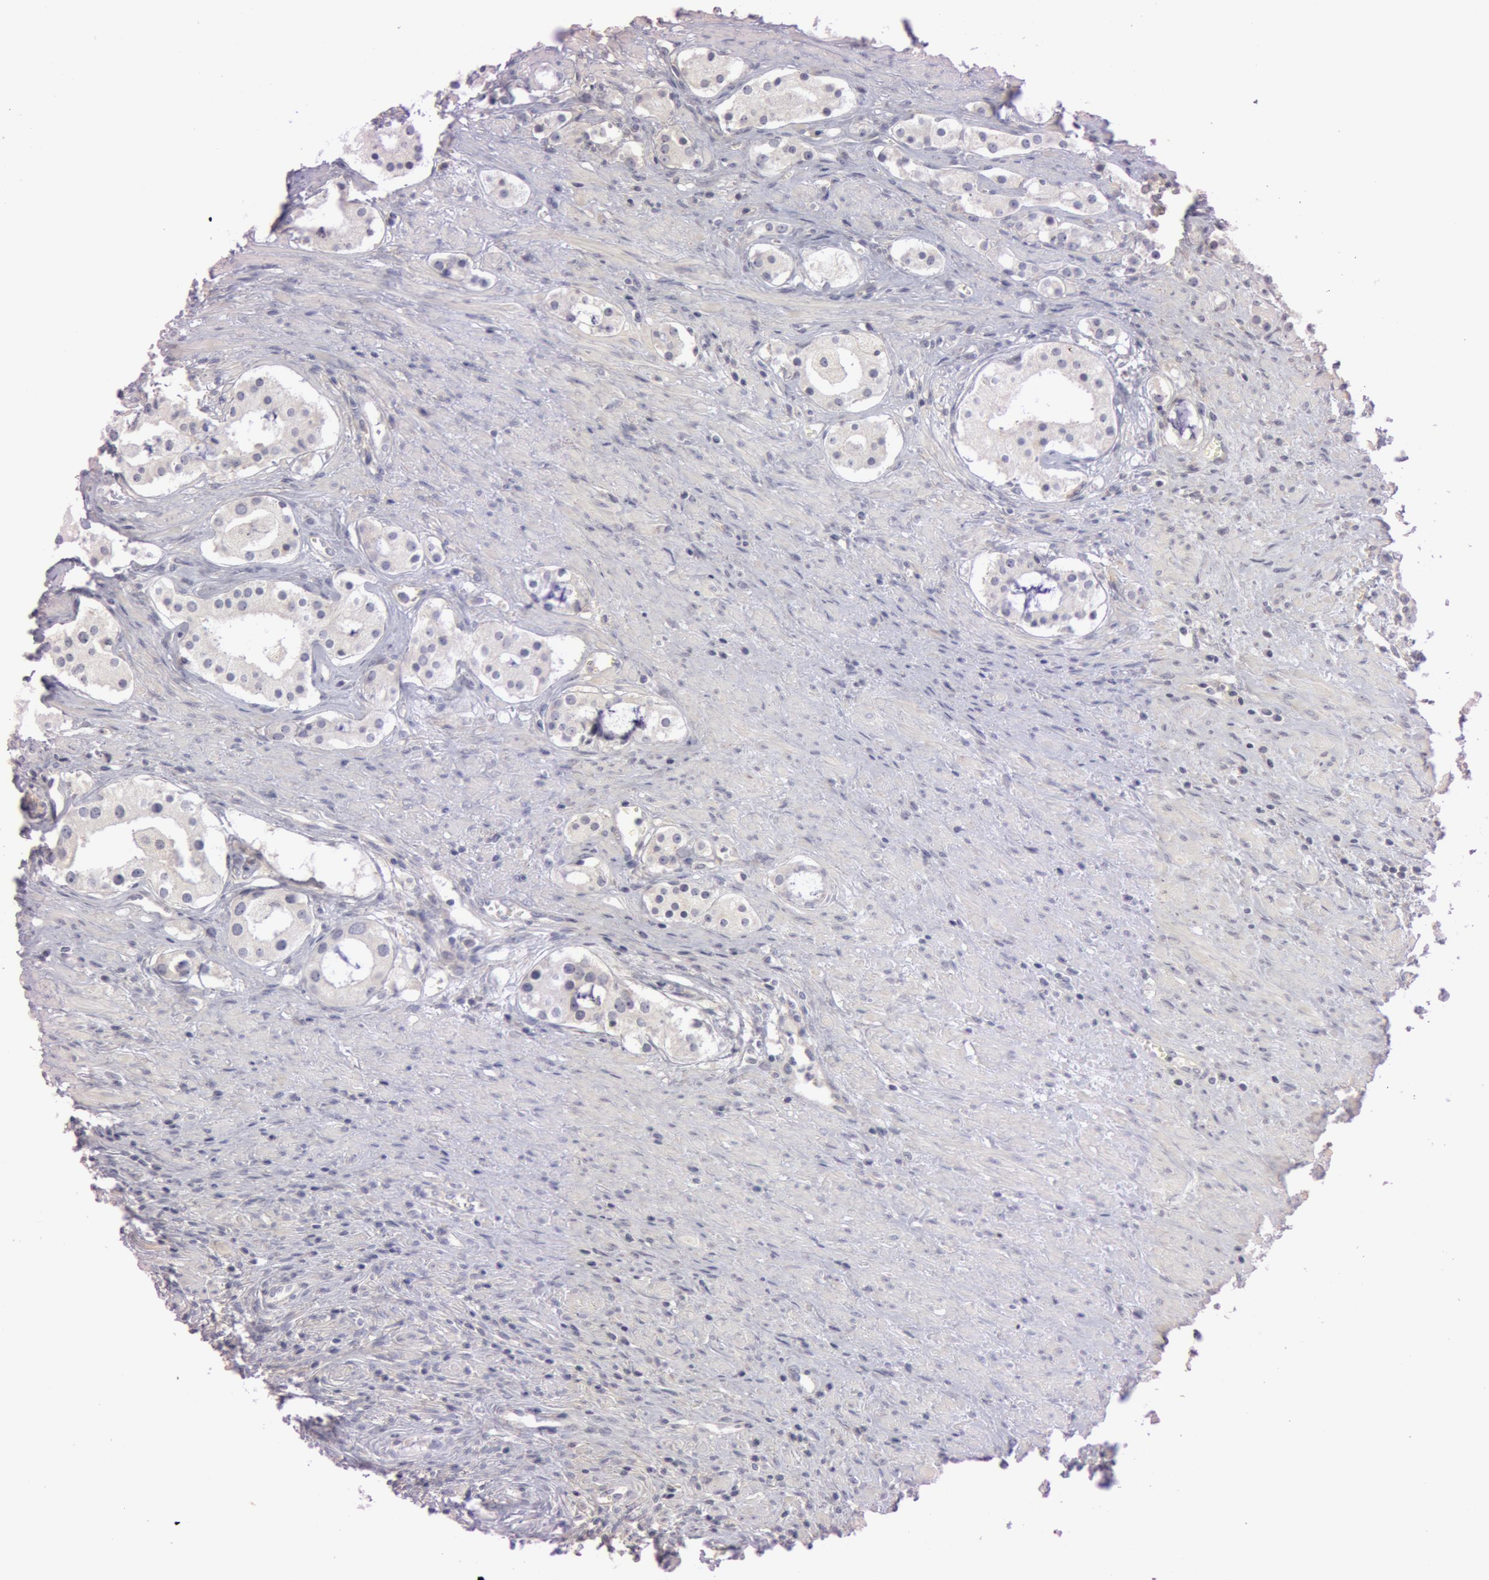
{"staining": {"intensity": "weak", "quantity": "25%-75%", "location": "cytoplasmic/membranous"}, "tissue": "prostate cancer", "cell_type": "Tumor cells", "image_type": "cancer", "snomed": [{"axis": "morphology", "description": "Adenocarcinoma, Medium grade"}, {"axis": "topography", "description": "Prostate"}], "caption": "Weak cytoplasmic/membranous positivity for a protein is appreciated in about 25%-75% of tumor cells of prostate cancer using immunohistochemistry.", "gene": "RALGAPA1", "patient": {"sex": "male", "age": 73}}